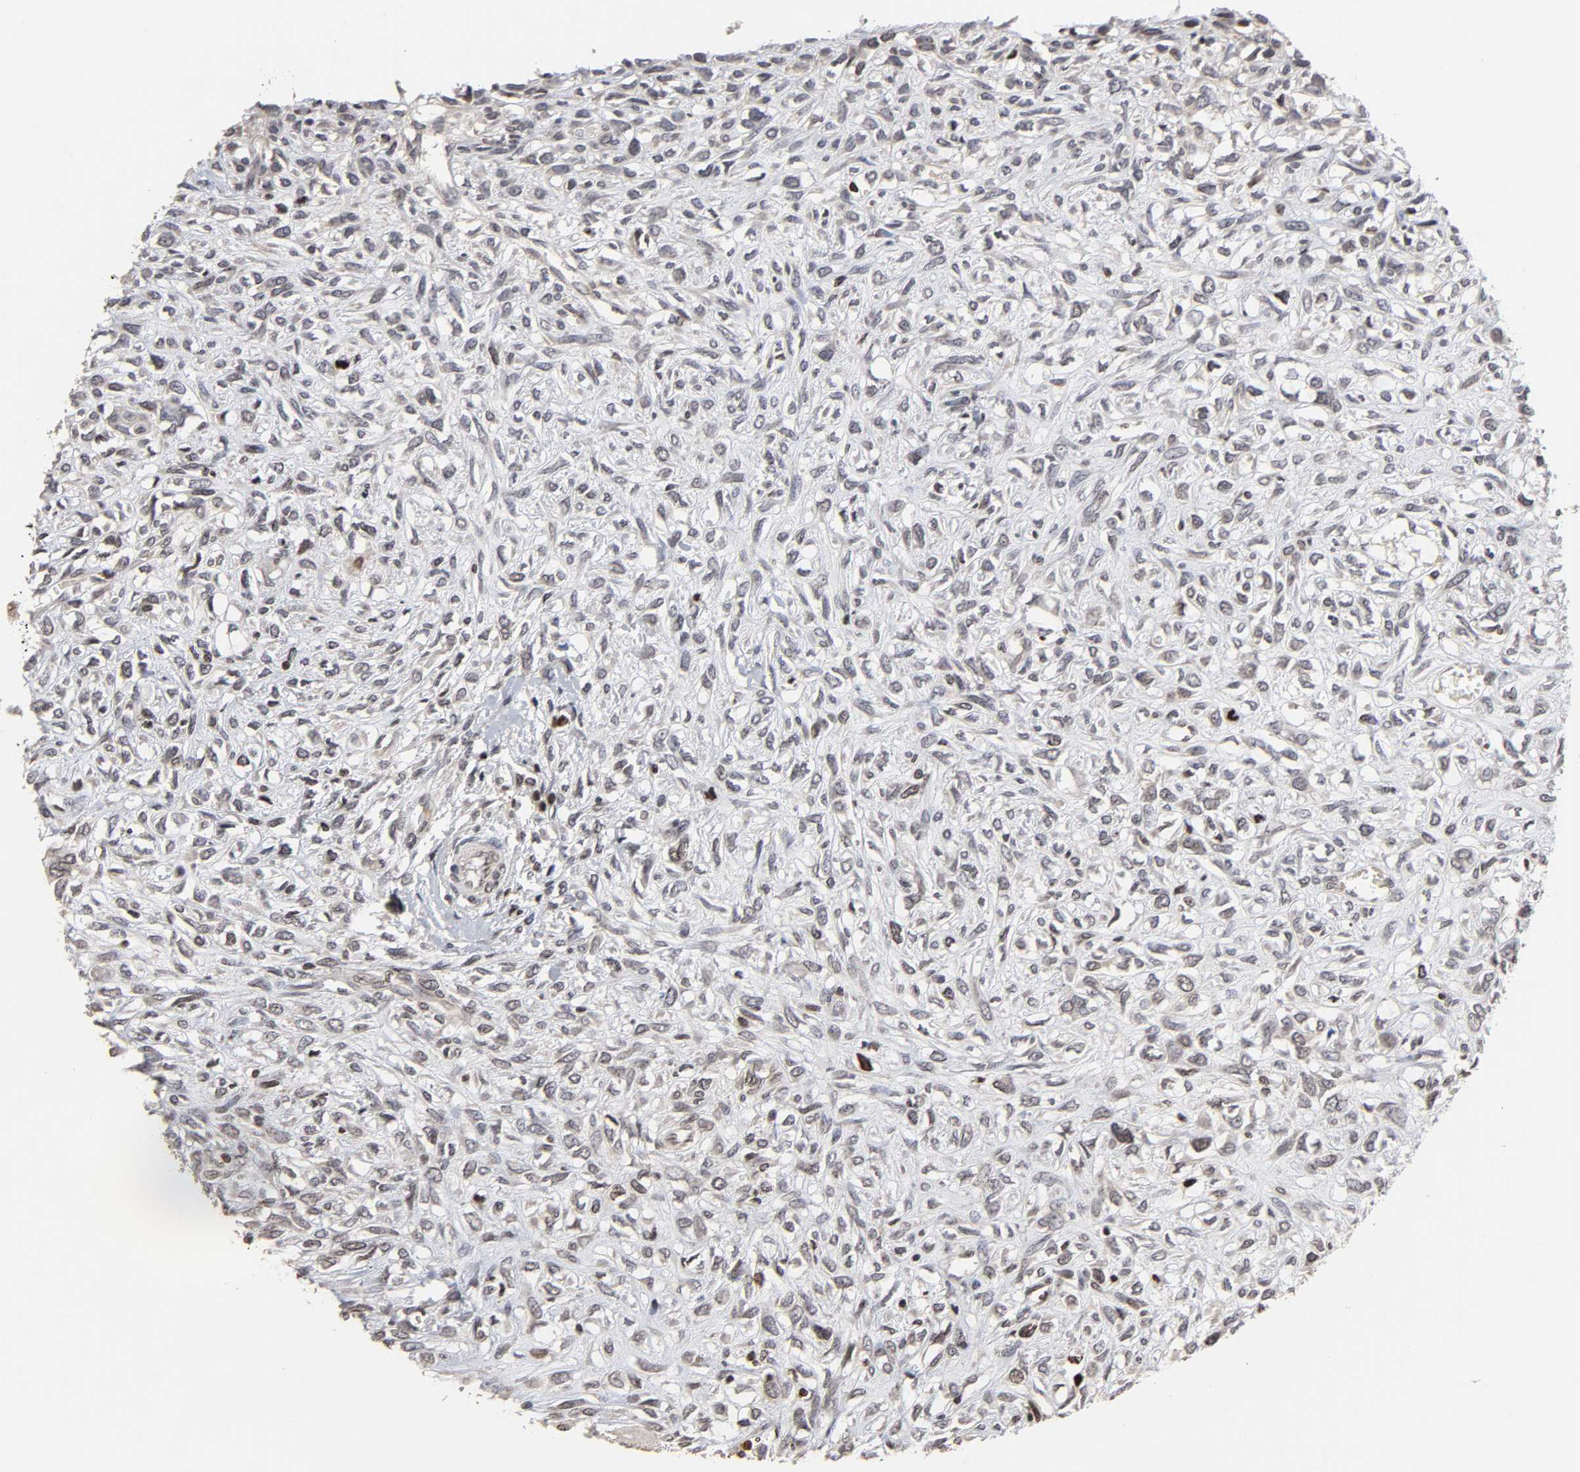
{"staining": {"intensity": "weak", "quantity": "<25%", "location": "cytoplasmic/membranous"}, "tissue": "head and neck cancer", "cell_type": "Tumor cells", "image_type": "cancer", "snomed": [{"axis": "morphology", "description": "Necrosis, NOS"}, {"axis": "morphology", "description": "Neoplasm, malignant, NOS"}, {"axis": "topography", "description": "Salivary gland"}, {"axis": "topography", "description": "Head-Neck"}], "caption": "A high-resolution photomicrograph shows immunohistochemistry (IHC) staining of head and neck cancer, which shows no significant positivity in tumor cells.", "gene": "ZNF473", "patient": {"sex": "male", "age": 43}}